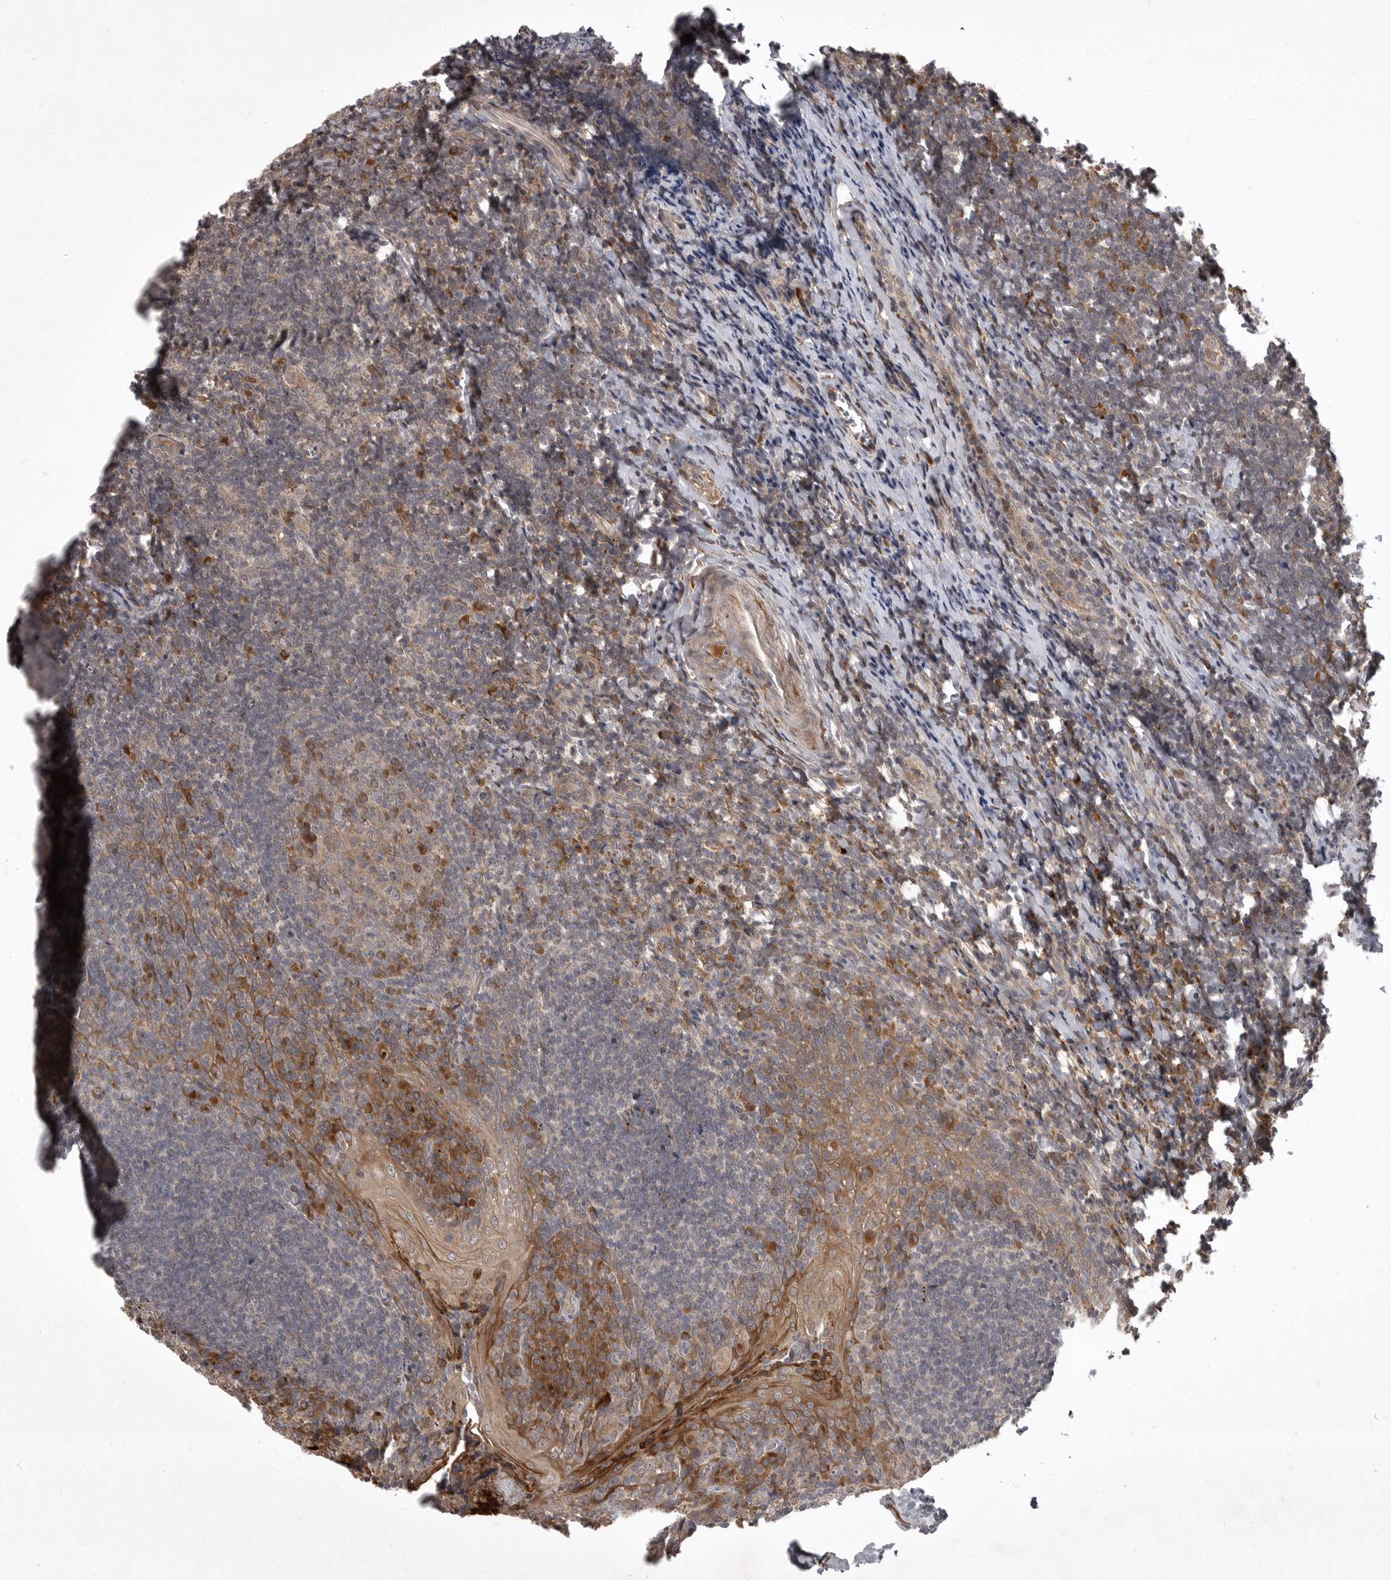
{"staining": {"intensity": "moderate", "quantity": "25%-75%", "location": "cytoplasmic/membranous"}, "tissue": "tonsil", "cell_type": "Germinal center cells", "image_type": "normal", "snomed": [{"axis": "morphology", "description": "Normal tissue, NOS"}, {"axis": "topography", "description": "Tonsil"}], "caption": "The histopathology image demonstrates staining of benign tonsil, revealing moderate cytoplasmic/membranous protein positivity (brown color) within germinal center cells. Using DAB (3,3'-diaminobenzidine) (brown) and hematoxylin (blue) stains, captured at high magnification using brightfield microscopy.", "gene": "GPR31", "patient": {"sex": "male", "age": 27}}